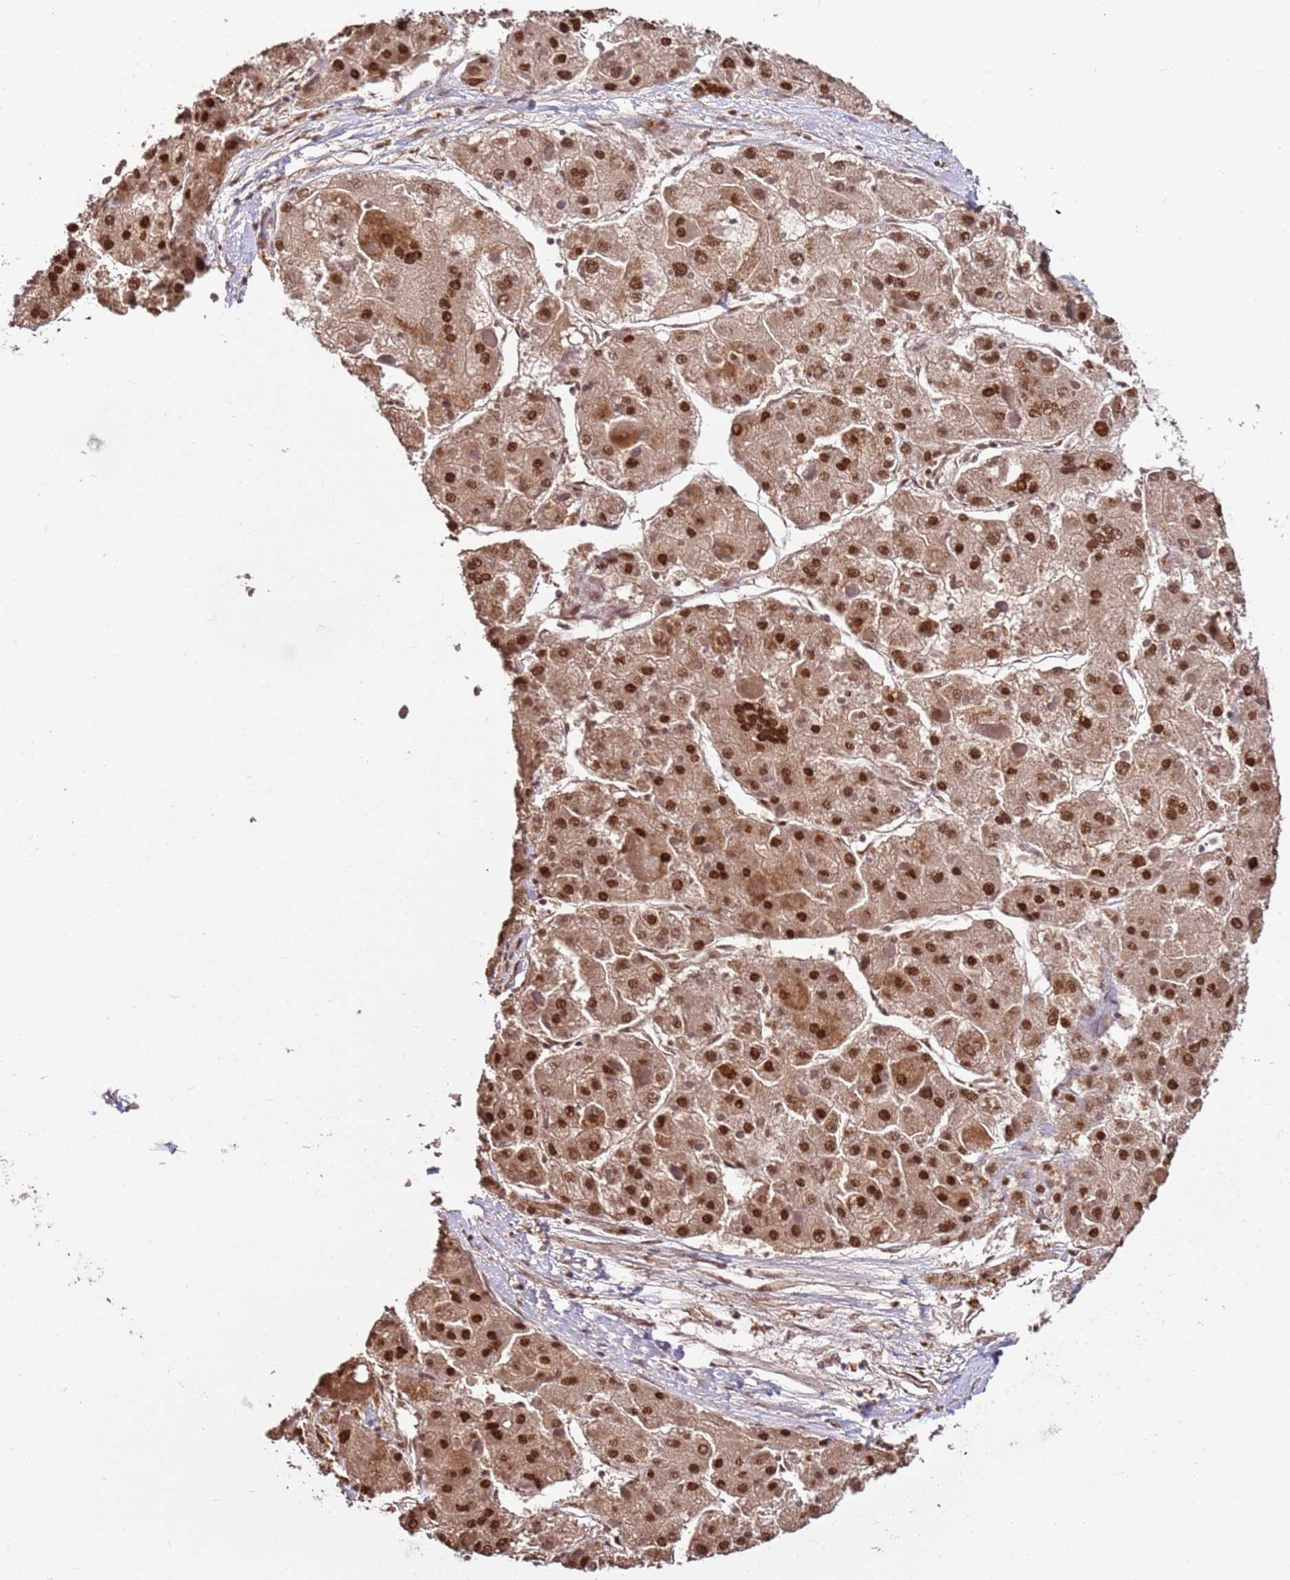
{"staining": {"intensity": "strong", "quantity": ">75%", "location": "cytoplasmic/membranous,nuclear"}, "tissue": "liver cancer", "cell_type": "Tumor cells", "image_type": "cancer", "snomed": [{"axis": "morphology", "description": "Carcinoma, Hepatocellular, NOS"}, {"axis": "topography", "description": "Liver"}], "caption": "Protein staining of liver cancer (hepatocellular carcinoma) tissue displays strong cytoplasmic/membranous and nuclear staining in approximately >75% of tumor cells. (DAB (3,3'-diaminobenzidine) = brown stain, brightfield microscopy at high magnification).", "gene": "AKAP8L", "patient": {"sex": "female", "age": 73}}